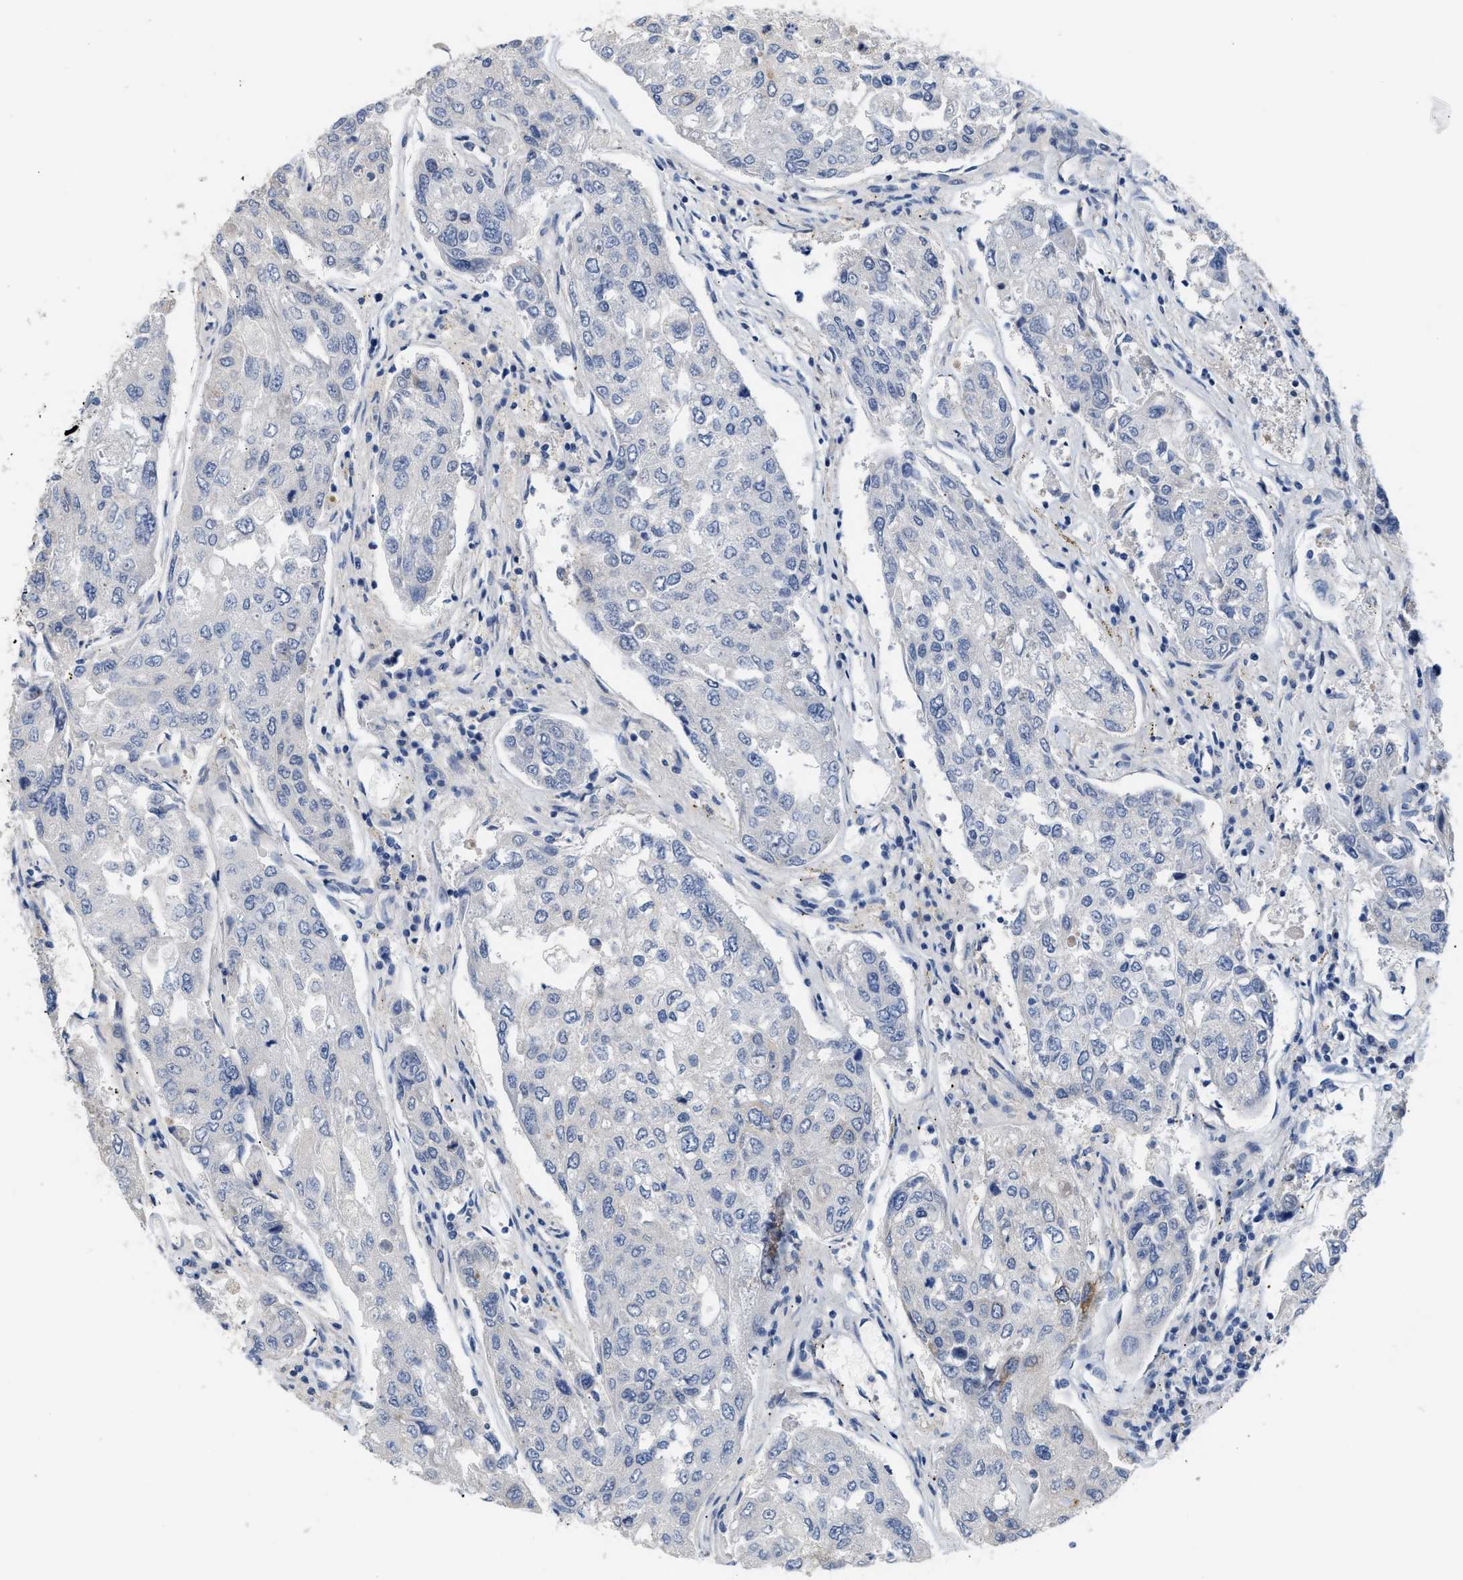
{"staining": {"intensity": "negative", "quantity": "none", "location": "none"}, "tissue": "urothelial cancer", "cell_type": "Tumor cells", "image_type": "cancer", "snomed": [{"axis": "morphology", "description": "Urothelial carcinoma, High grade"}, {"axis": "topography", "description": "Lymph node"}, {"axis": "topography", "description": "Urinary bladder"}], "caption": "IHC micrograph of neoplastic tissue: human urothelial cancer stained with DAB exhibits no significant protein staining in tumor cells. The staining was performed using DAB to visualize the protein expression in brown, while the nuclei were stained in blue with hematoxylin (Magnification: 20x).", "gene": "TFPI", "patient": {"sex": "male", "age": 51}}